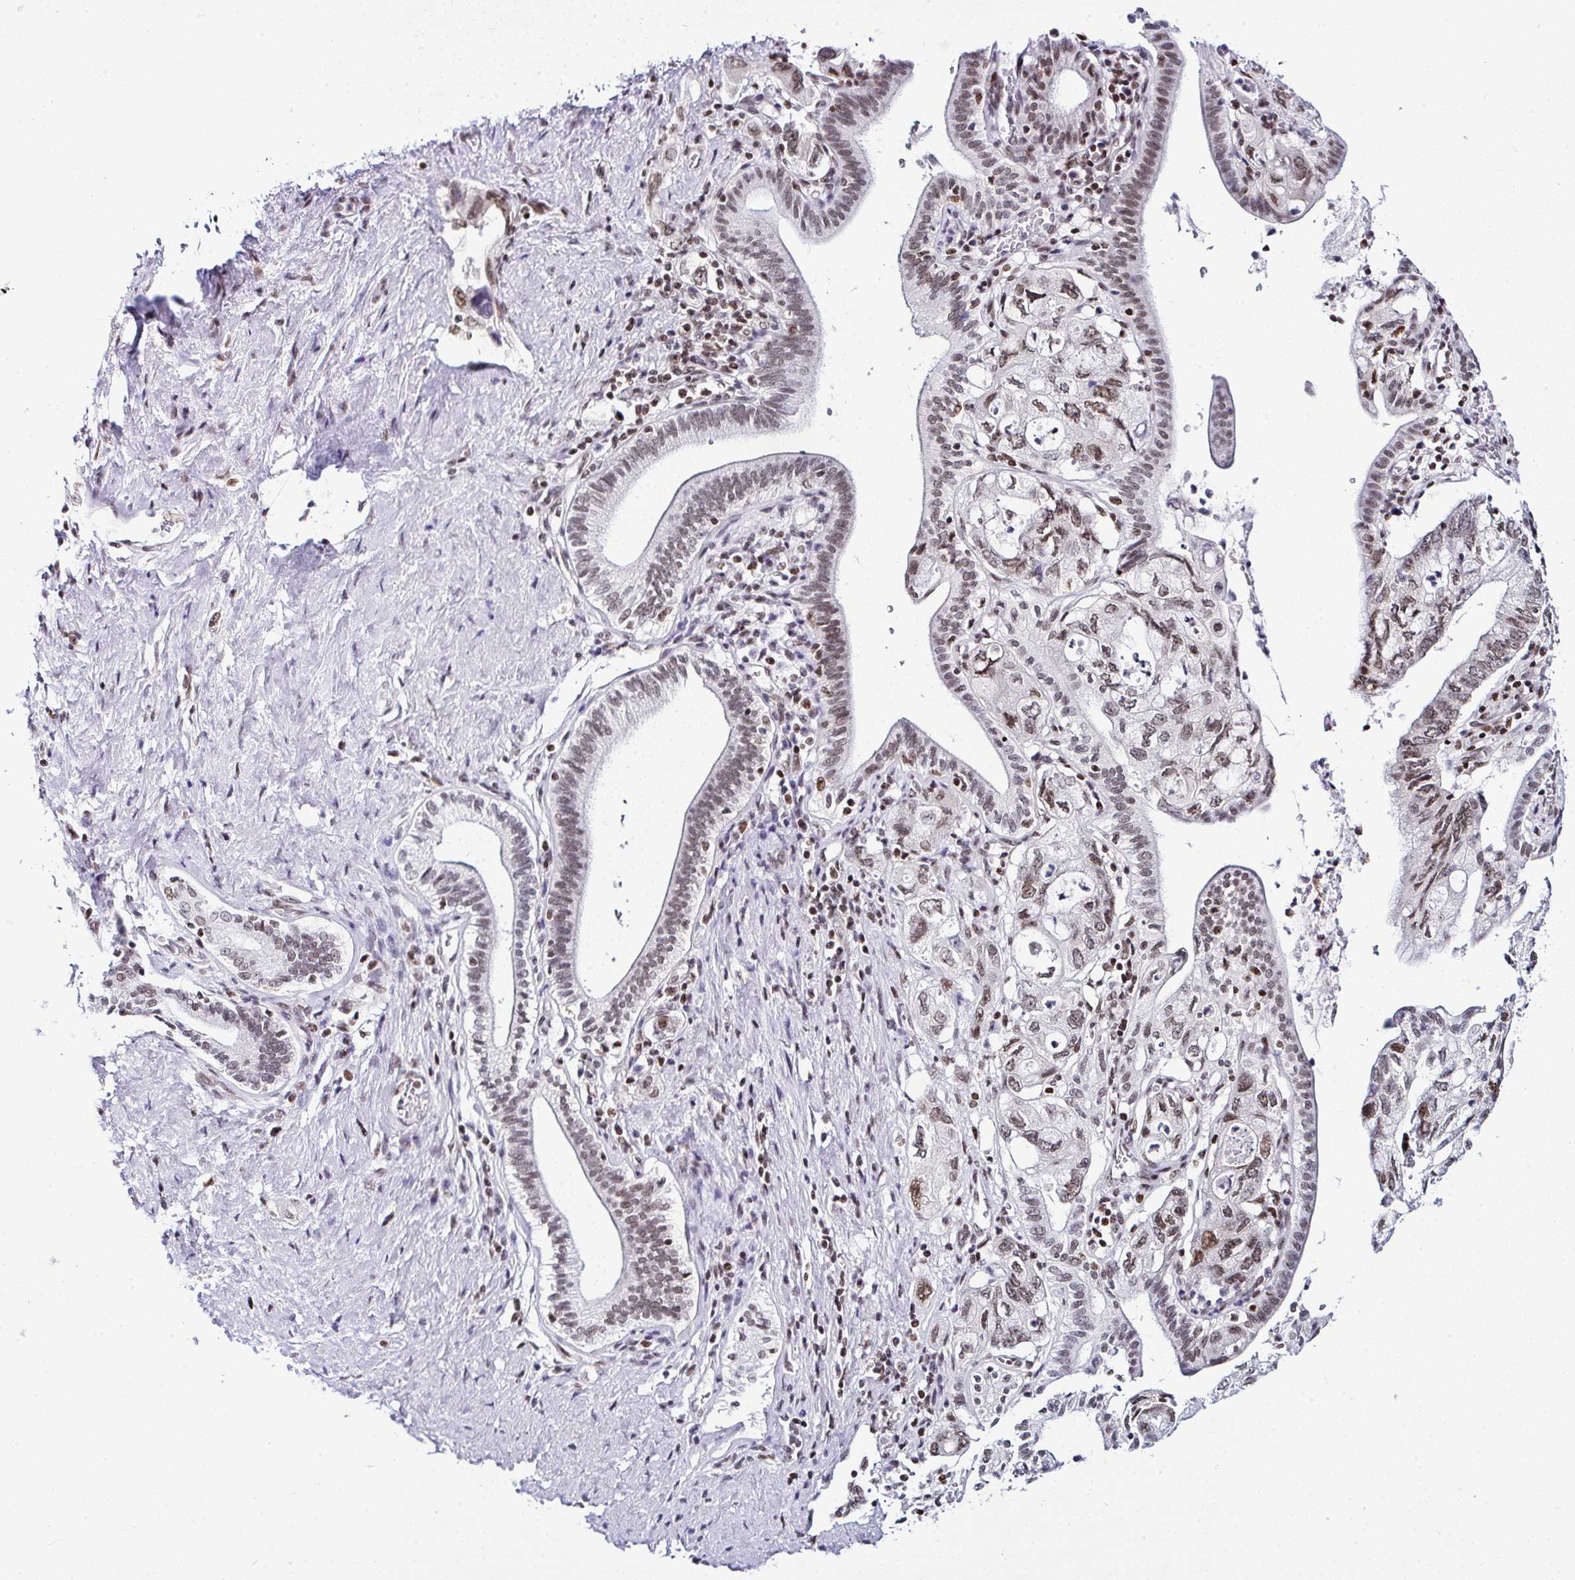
{"staining": {"intensity": "moderate", "quantity": "25%-75%", "location": "nuclear"}, "tissue": "pancreatic cancer", "cell_type": "Tumor cells", "image_type": "cancer", "snomed": [{"axis": "morphology", "description": "Adenocarcinoma, NOS"}, {"axis": "topography", "description": "Pancreas"}], "caption": "Human adenocarcinoma (pancreatic) stained with a brown dye shows moderate nuclear positive positivity in approximately 25%-75% of tumor cells.", "gene": "DR1", "patient": {"sex": "female", "age": 73}}